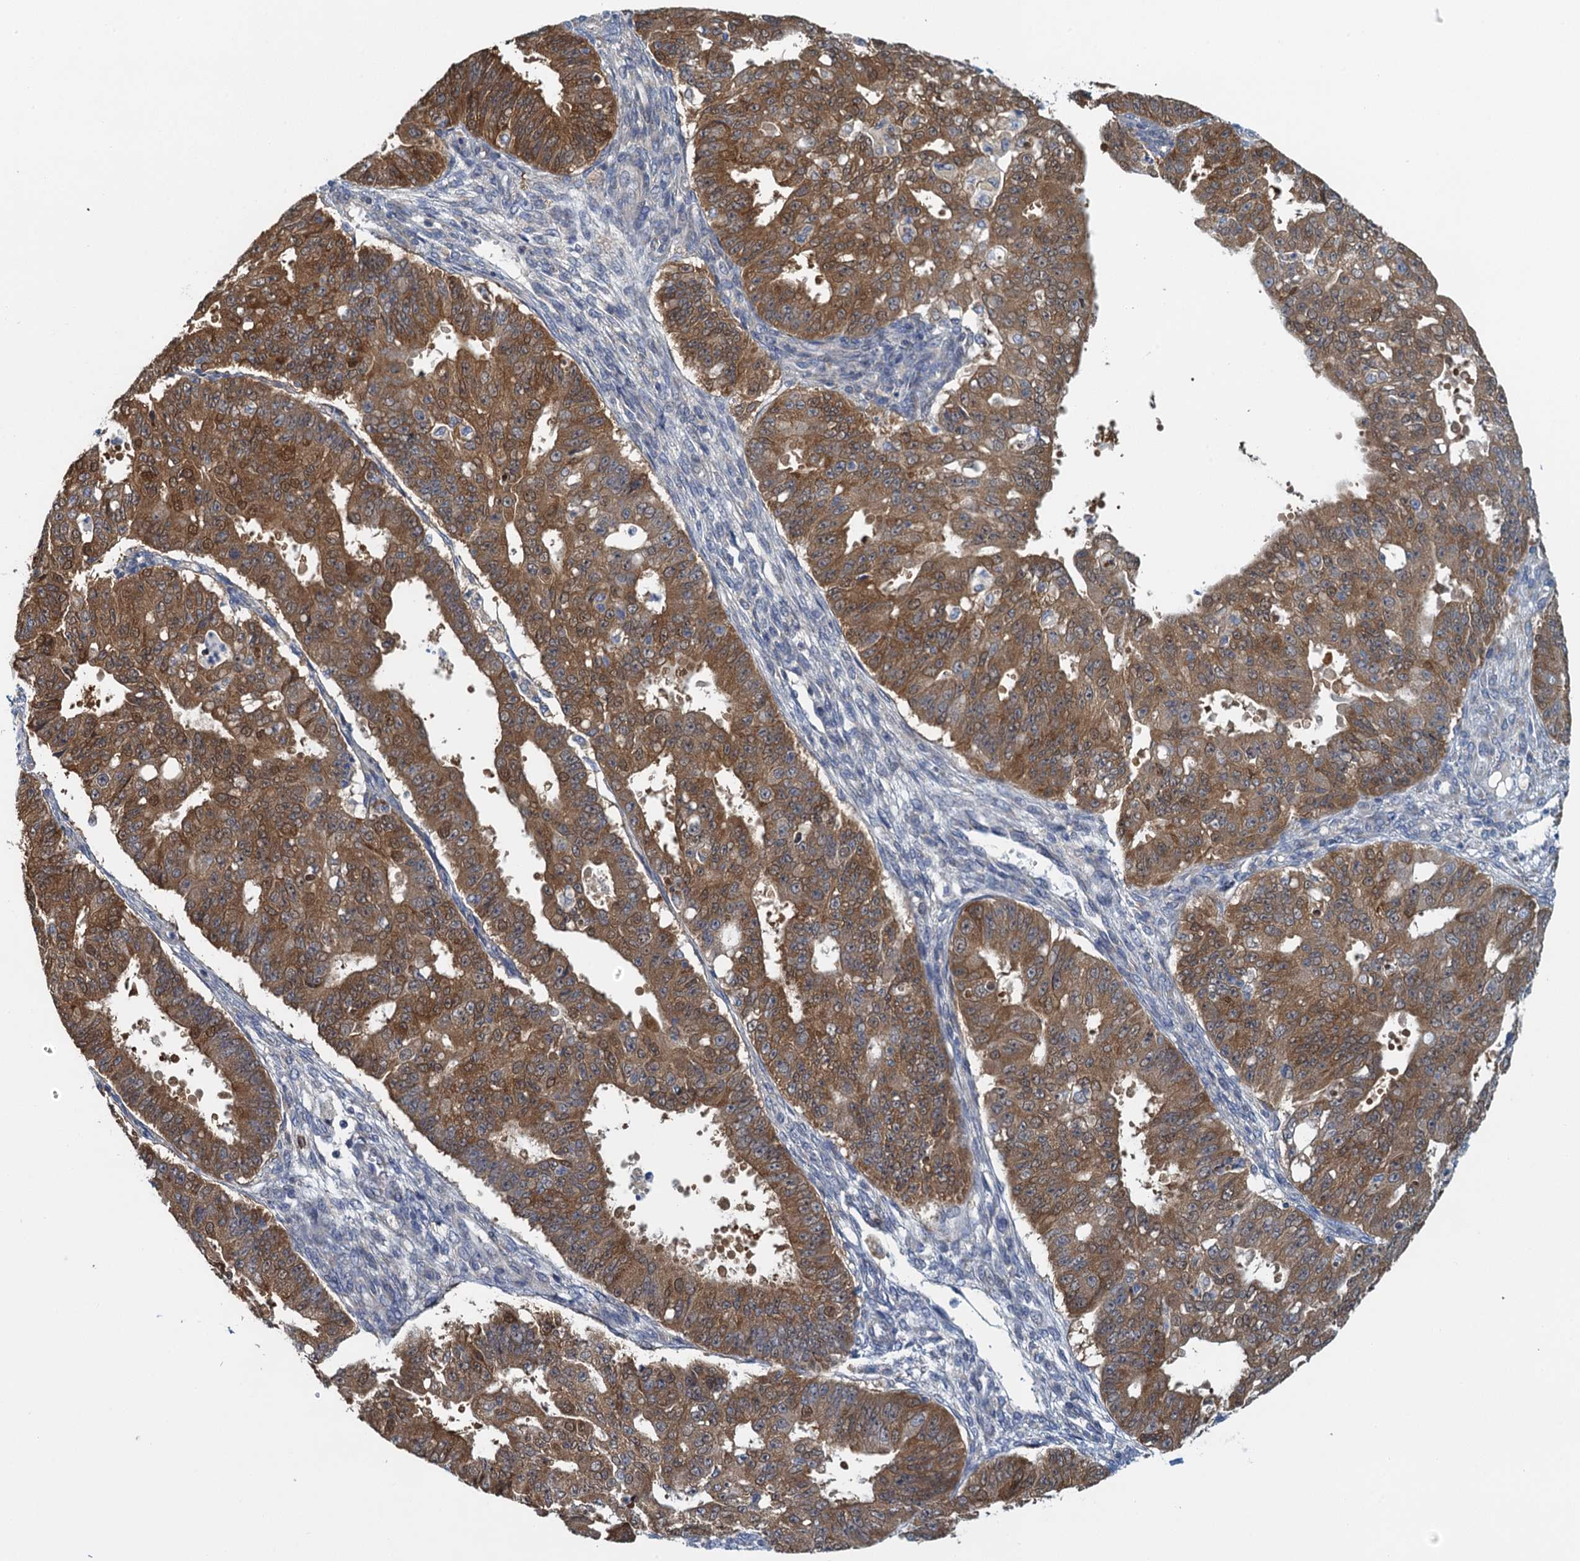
{"staining": {"intensity": "moderate", "quantity": ">75%", "location": "cytoplasmic/membranous"}, "tissue": "ovarian cancer", "cell_type": "Tumor cells", "image_type": "cancer", "snomed": [{"axis": "morphology", "description": "Carcinoma, endometroid"}, {"axis": "topography", "description": "Appendix"}, {"axis": "topography", "description": "Ovary"}], "caption": "DAB (3,3'-diaminobenzidine) immunohistochemical staining of human ovarian cancer (endometroid carcinoma) shows moderate cytoplasmic/membranous protein positivity in about >75% of tumor cells. (brown staining indicates protein expression, while blue staining denotes nuclei).", "gene": "ALG2", "patient": {"sex": "female", "age": 42}}